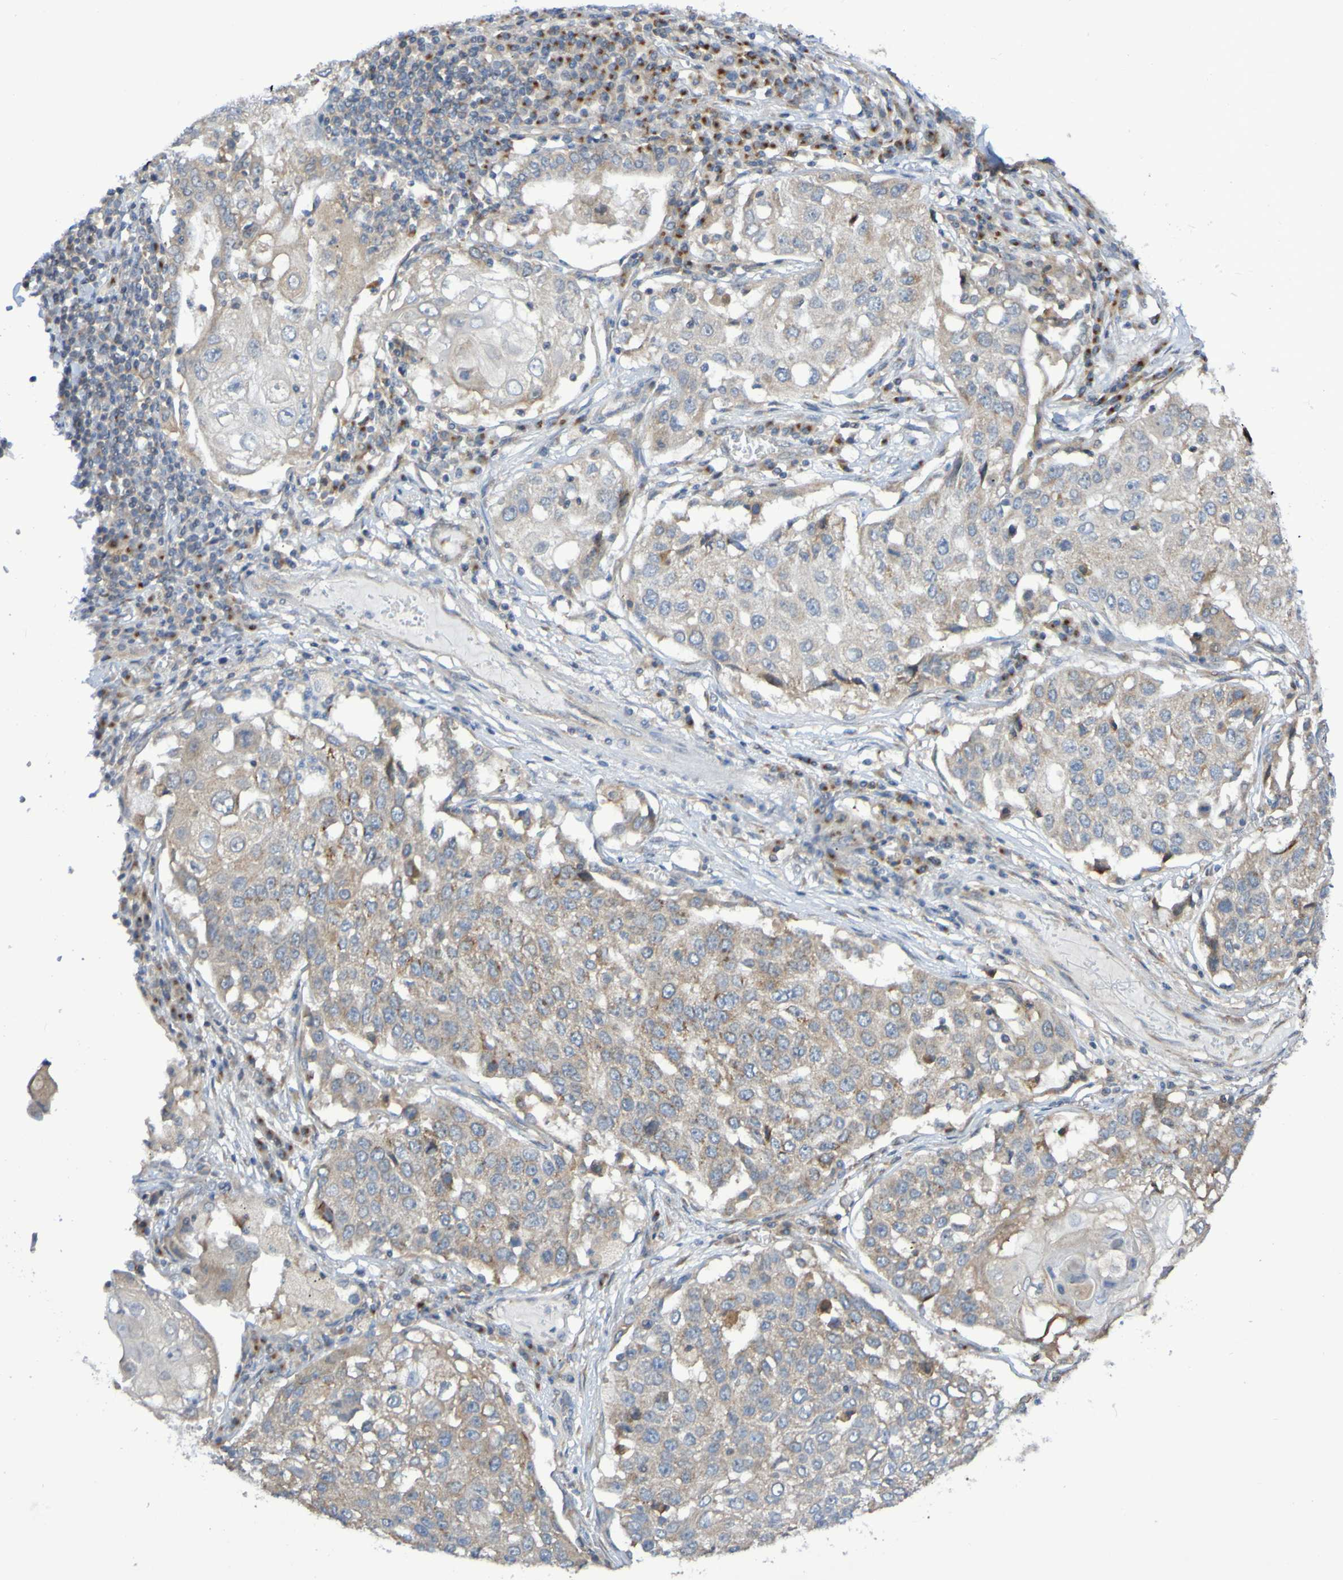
{"staining": {"intensity": "weak", "quantity": ">75%", "location": "cytoplasmic/membranous"}, "tissue": "lung cancer", "cell_type": "Tumor cells", "image_type": "cancer", "snomed": [{"axis": "morphology", "description": "Squamous cell carcinoma, NOS"}, {"axis": "topography", "description": "Lung"}], "caption": "IHC photomicrograph of human lung squamous cell carcinoma stained for a protein (brown), which displays low levels of weak cytoplasmic/membranous positivity in about >75% of tumor cells.", "gene": "LMBRD2", "patient": {"sex": "male", "age": 71}}